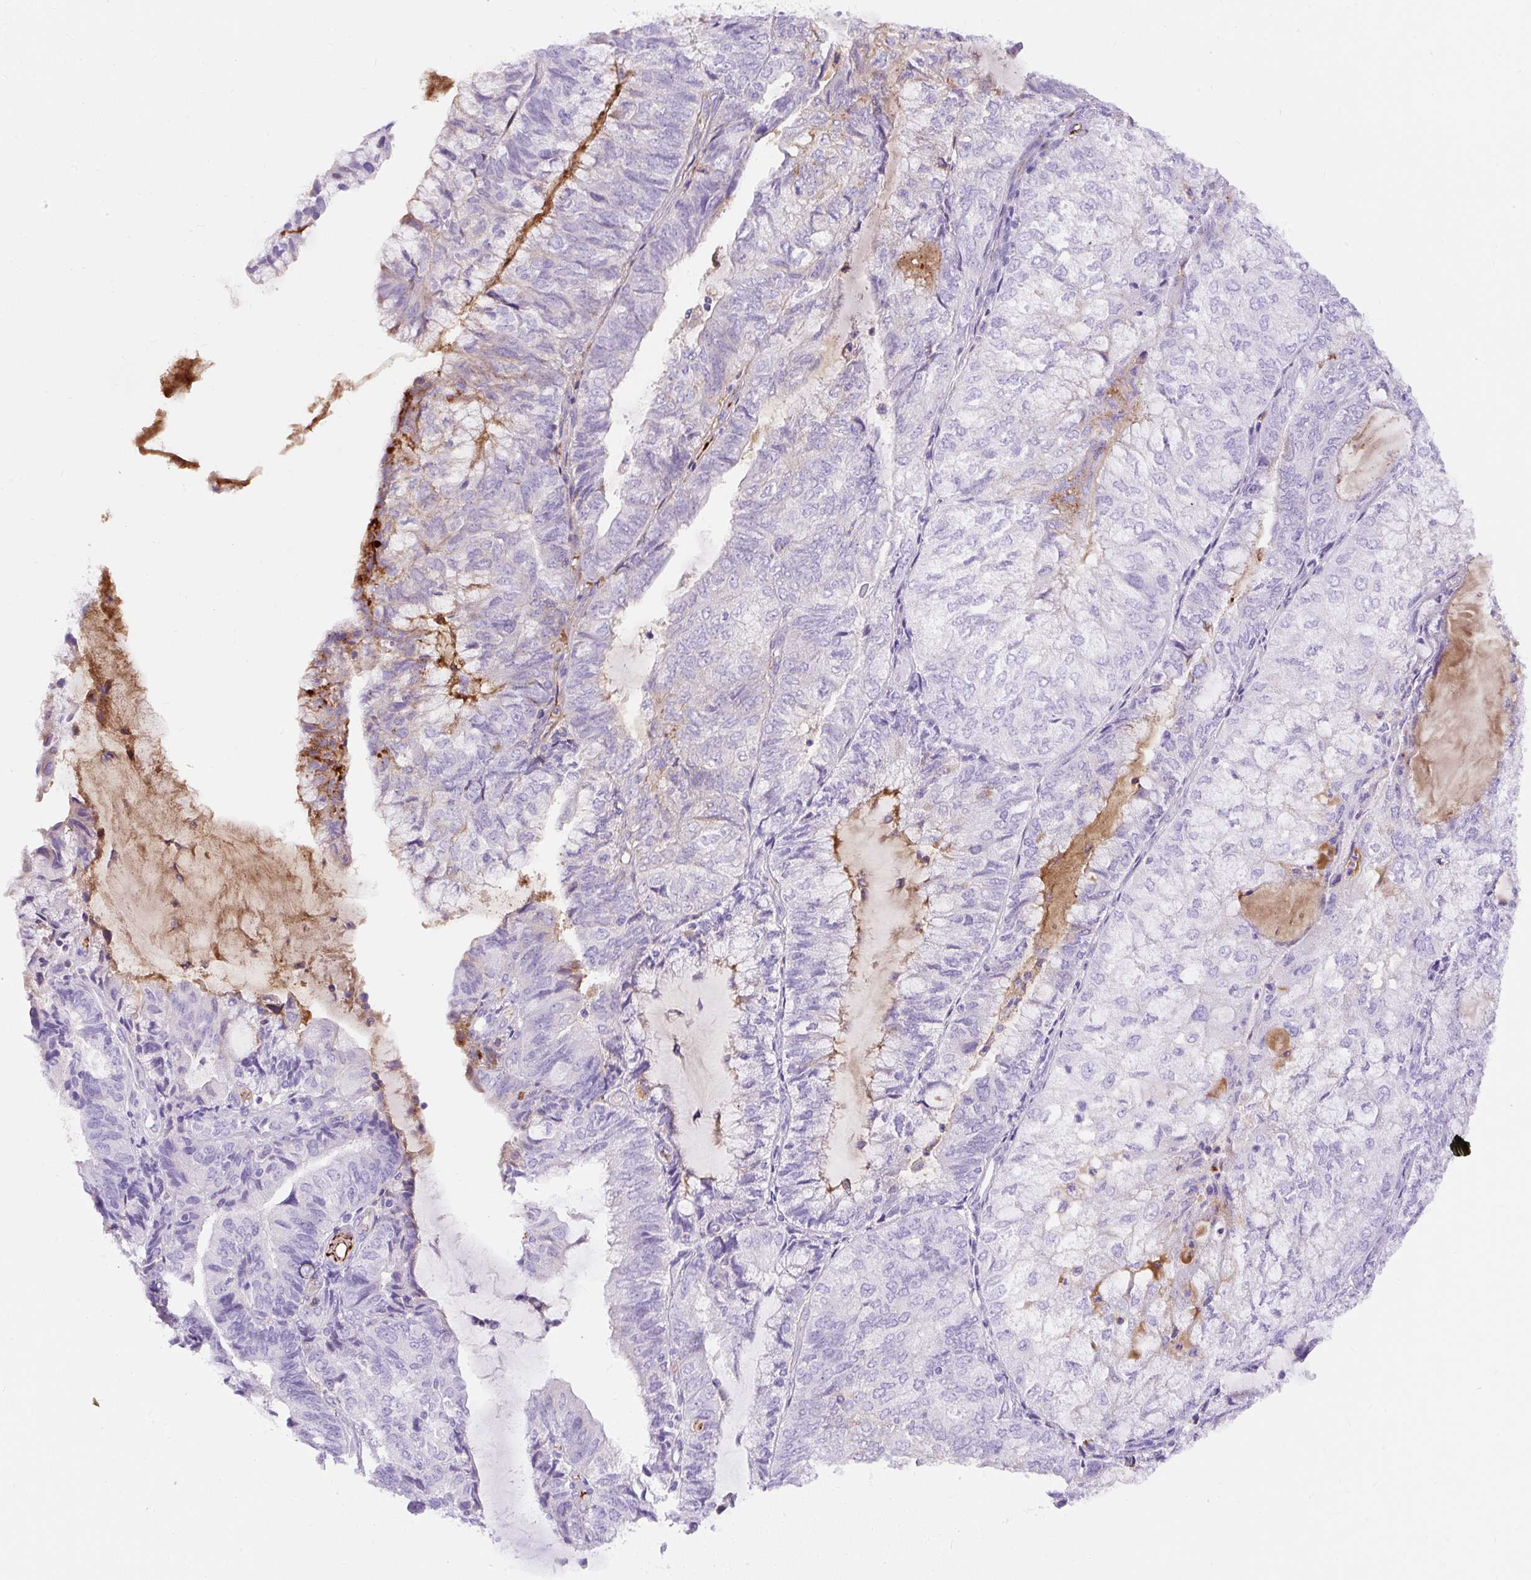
{"staining": {"intensity": "negative", "quantity": "none", "location": "none"}, "tissue": "endometrial cancer", "cell_type": "Tumor cells", "image_type": "cancer", "snomed": [{"axis": "morphology", "description": "Adenocarcinoma, NOS"}, {"axis": "topography", "description": "Endometrium"}], "caption": "Immunohistochemistry (IHC) photomicrograph of neoplastic tissue: endometrial cancer (adenocarcinoma) stained with DAB (3,3'-diaminobenzidine) reveals no significant protein expression in tumor cells.", "gene": "APOC4-APOC2", "patient": {"sex": "female", "age": 81}}